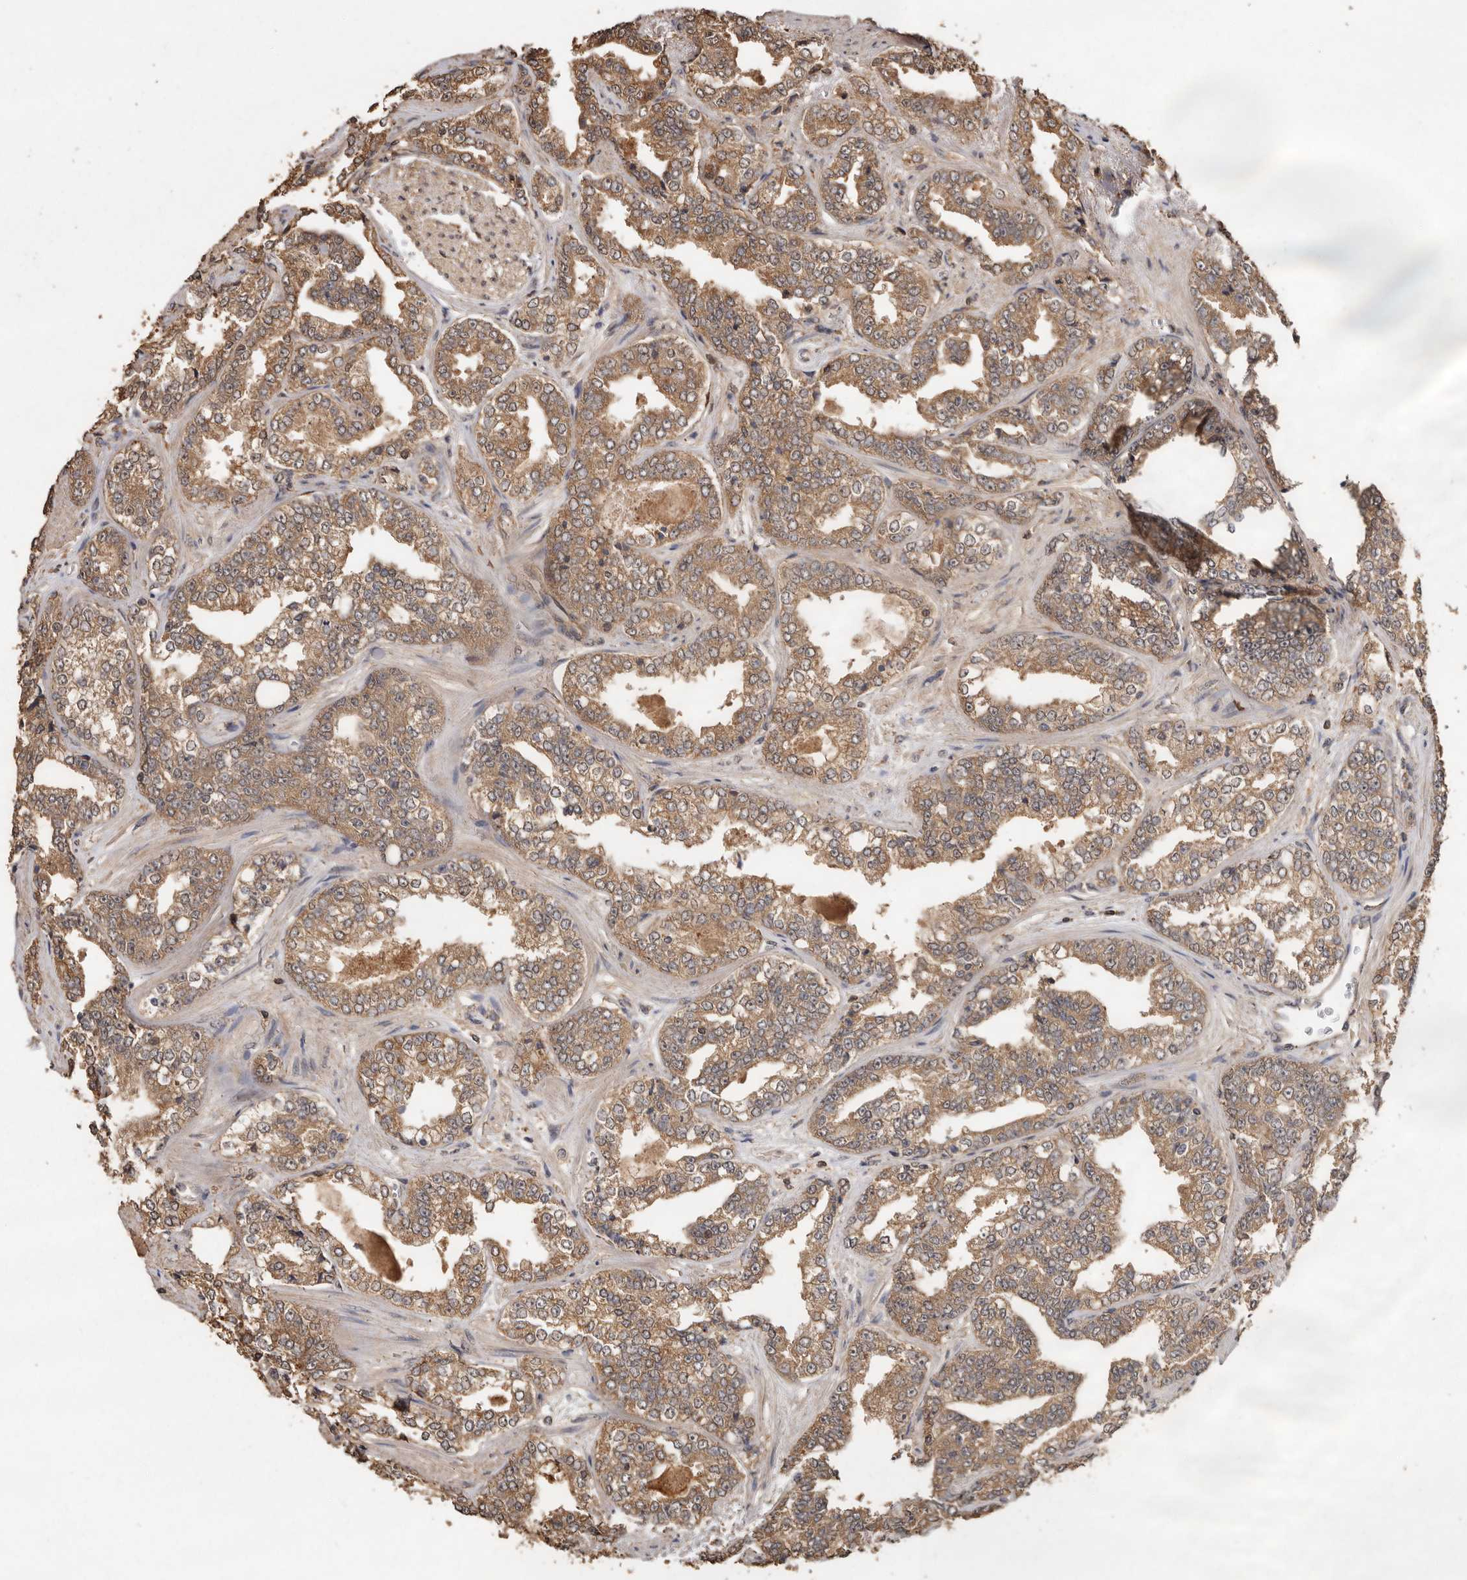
{"staining": {"intensity": "moderate", "quantity": ">75%", "location": "cytoplasmic/membranous"}, "tissue": "prostate cancer", "cell_type": "Tumor cells", "image_type": "cancer", "snomed": [{"axis": "morphology", "description": "Adenocarcinoma, High grade"}, {"axis": "topography", "description": "Prostate"}], "caption": "A brown stain labels moderate cytoplasmic/membranous positivity of a protein in prostate cancer tumor cells. (DAB (3,3'-diaminobenzidine) IHC, brown staining for protein, blue staining for nuclei).", "gene": "RWDD1", "patient": {"sex": "male", "age": 71}}